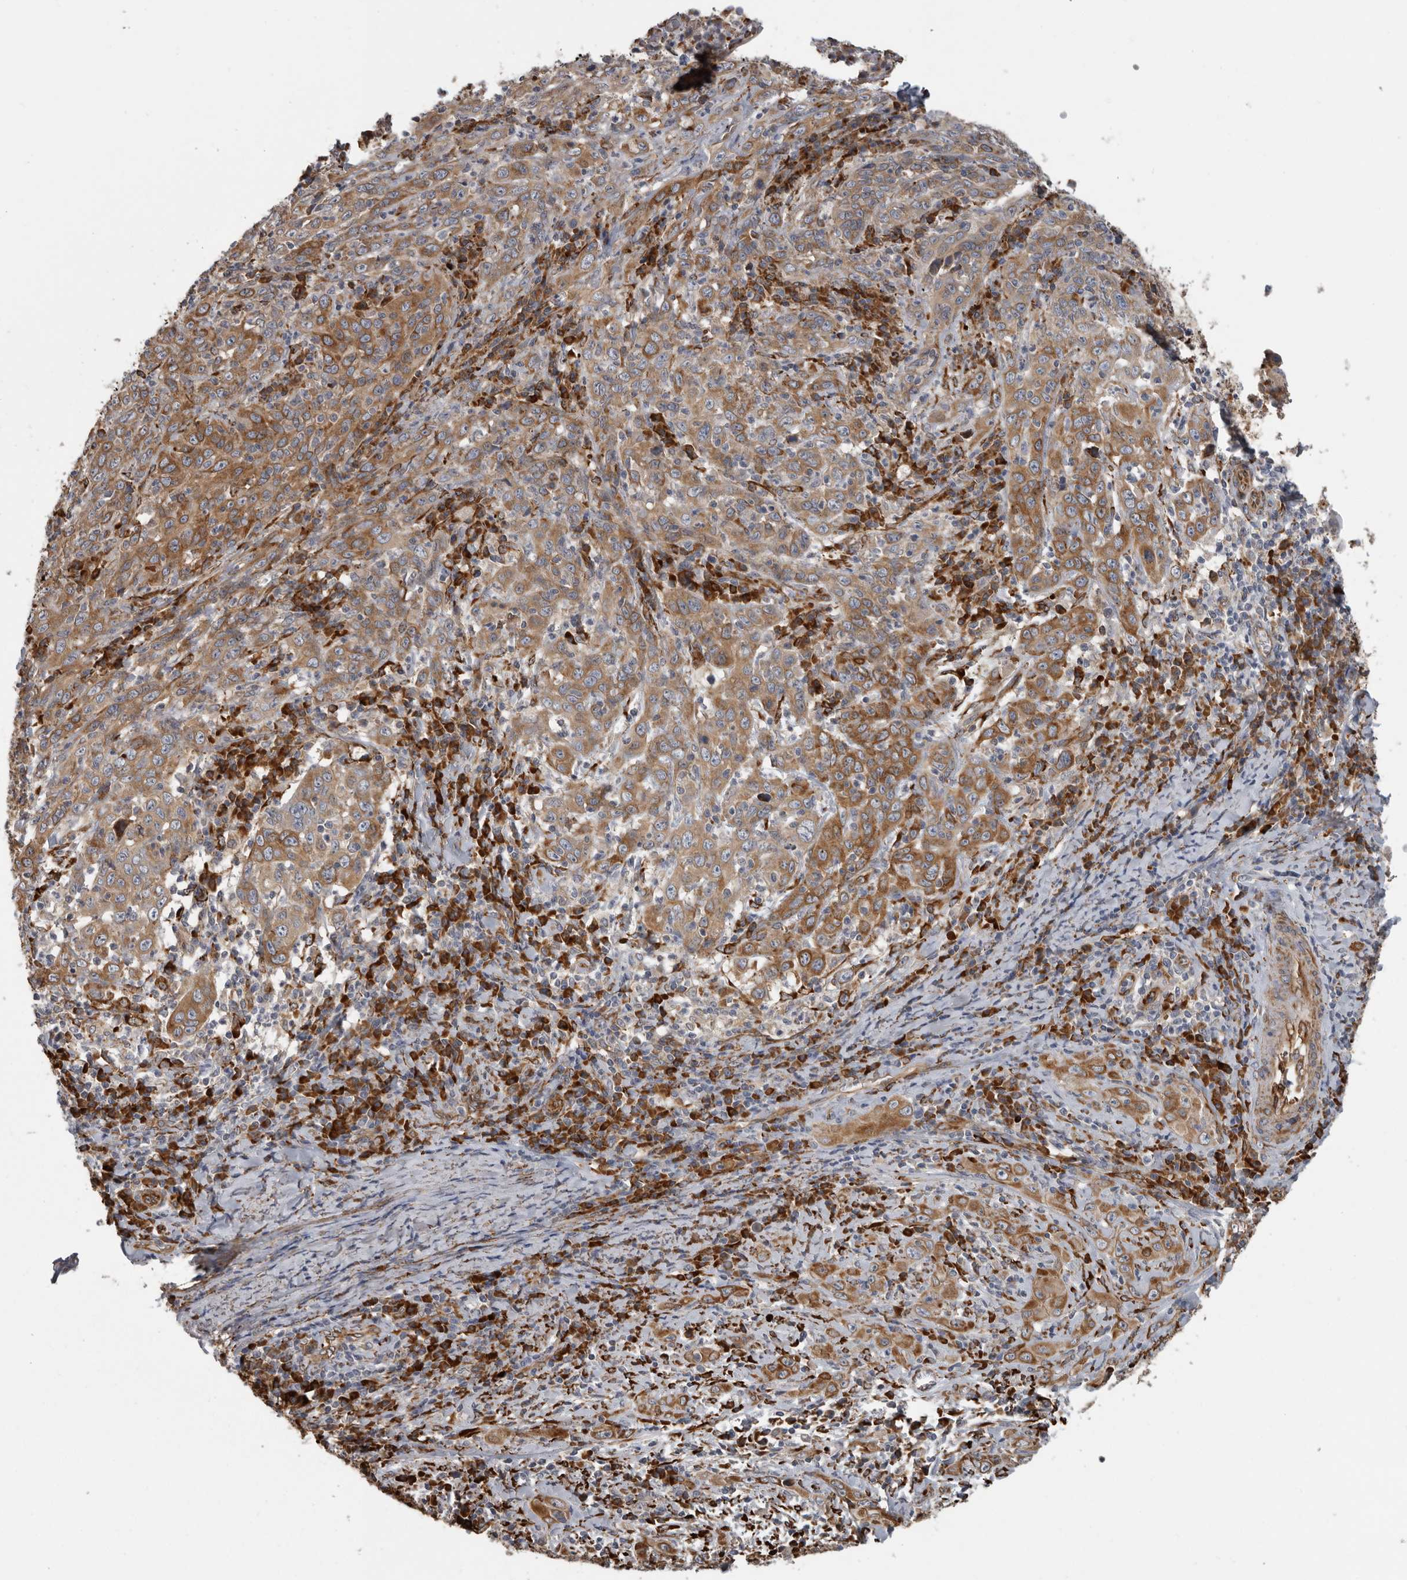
{"staining": {"intensity": "moderate", "quantity": ">75%", "location": "cytoplasmic/membranous"}, "tissue": "cervical cancer", "cell_type": "Tumor cells", "image_type": "cancer", "snomed": [{"axis": "morphology", "description": "Squamous cell carcinoma, NOS"}, {"axis": "topography", "description": "Cervix"}], "caption": "An image of cervical squamous cell carcinoma stained for a protein displays moderate cytoplasmic/membranous brown staining in tumor cells.", "gene": "CEP350", "patient": {"sex": "female", "age": 46}}